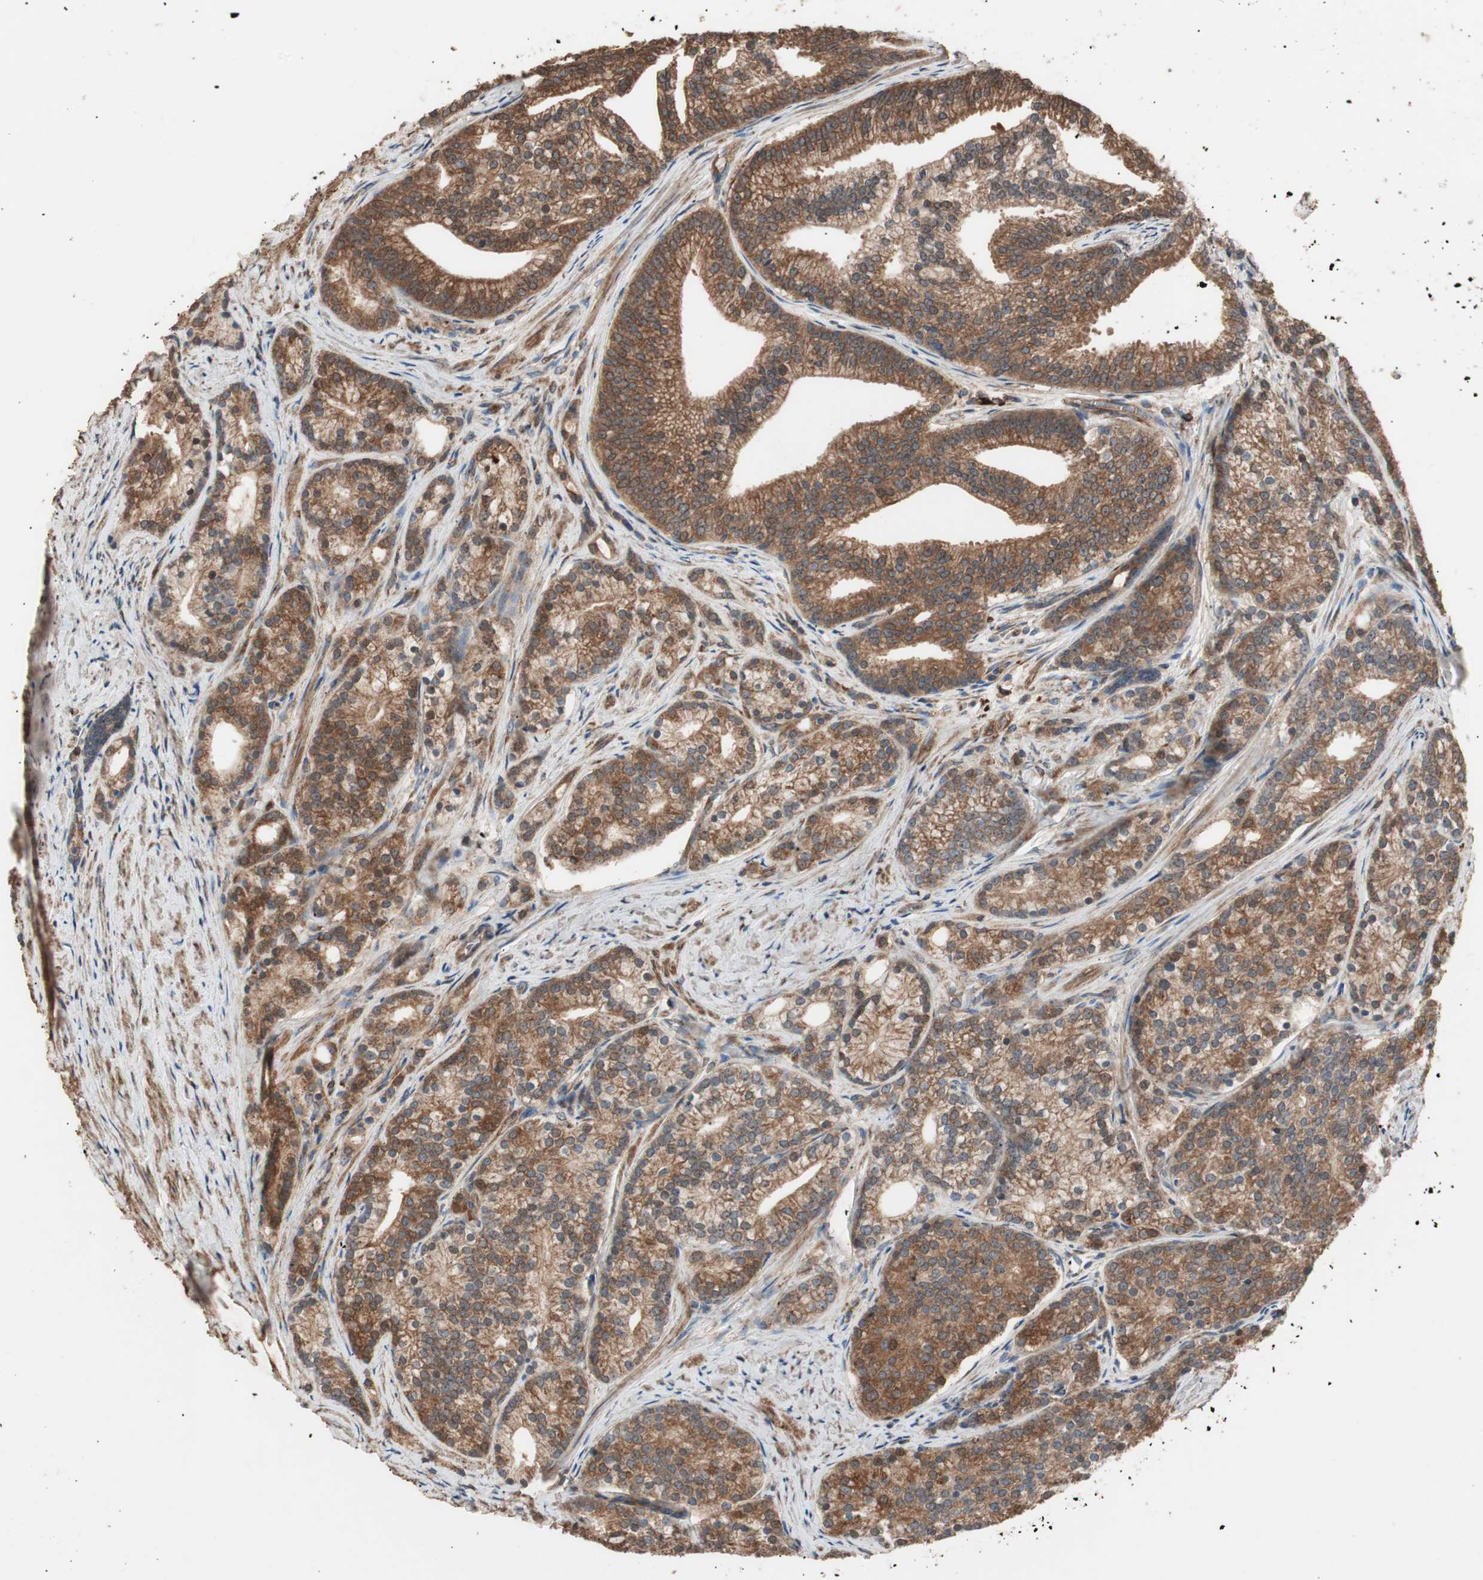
{"staining": {"intensity": "strong", "quantity": ">75%", "location": "cytoplasmic/membranous"}, "tissue": "prostate cancer", "cell_type": "Tumor cells", "image_type": "cancer", "snomed": [{"axis": "morphology", "description": "Adenocarcinoma, Low grade"}, {"axis": "topography", "description": "Prostate"}], "caption": "A brown stain shows strong cytoplasmic/membranous expression of a protein in human prostate cancer (adenocarcinoma (low-grade)) tumor cells.", "gene": "LZTS1", "patient": {"sex": "male", "age": 71}}